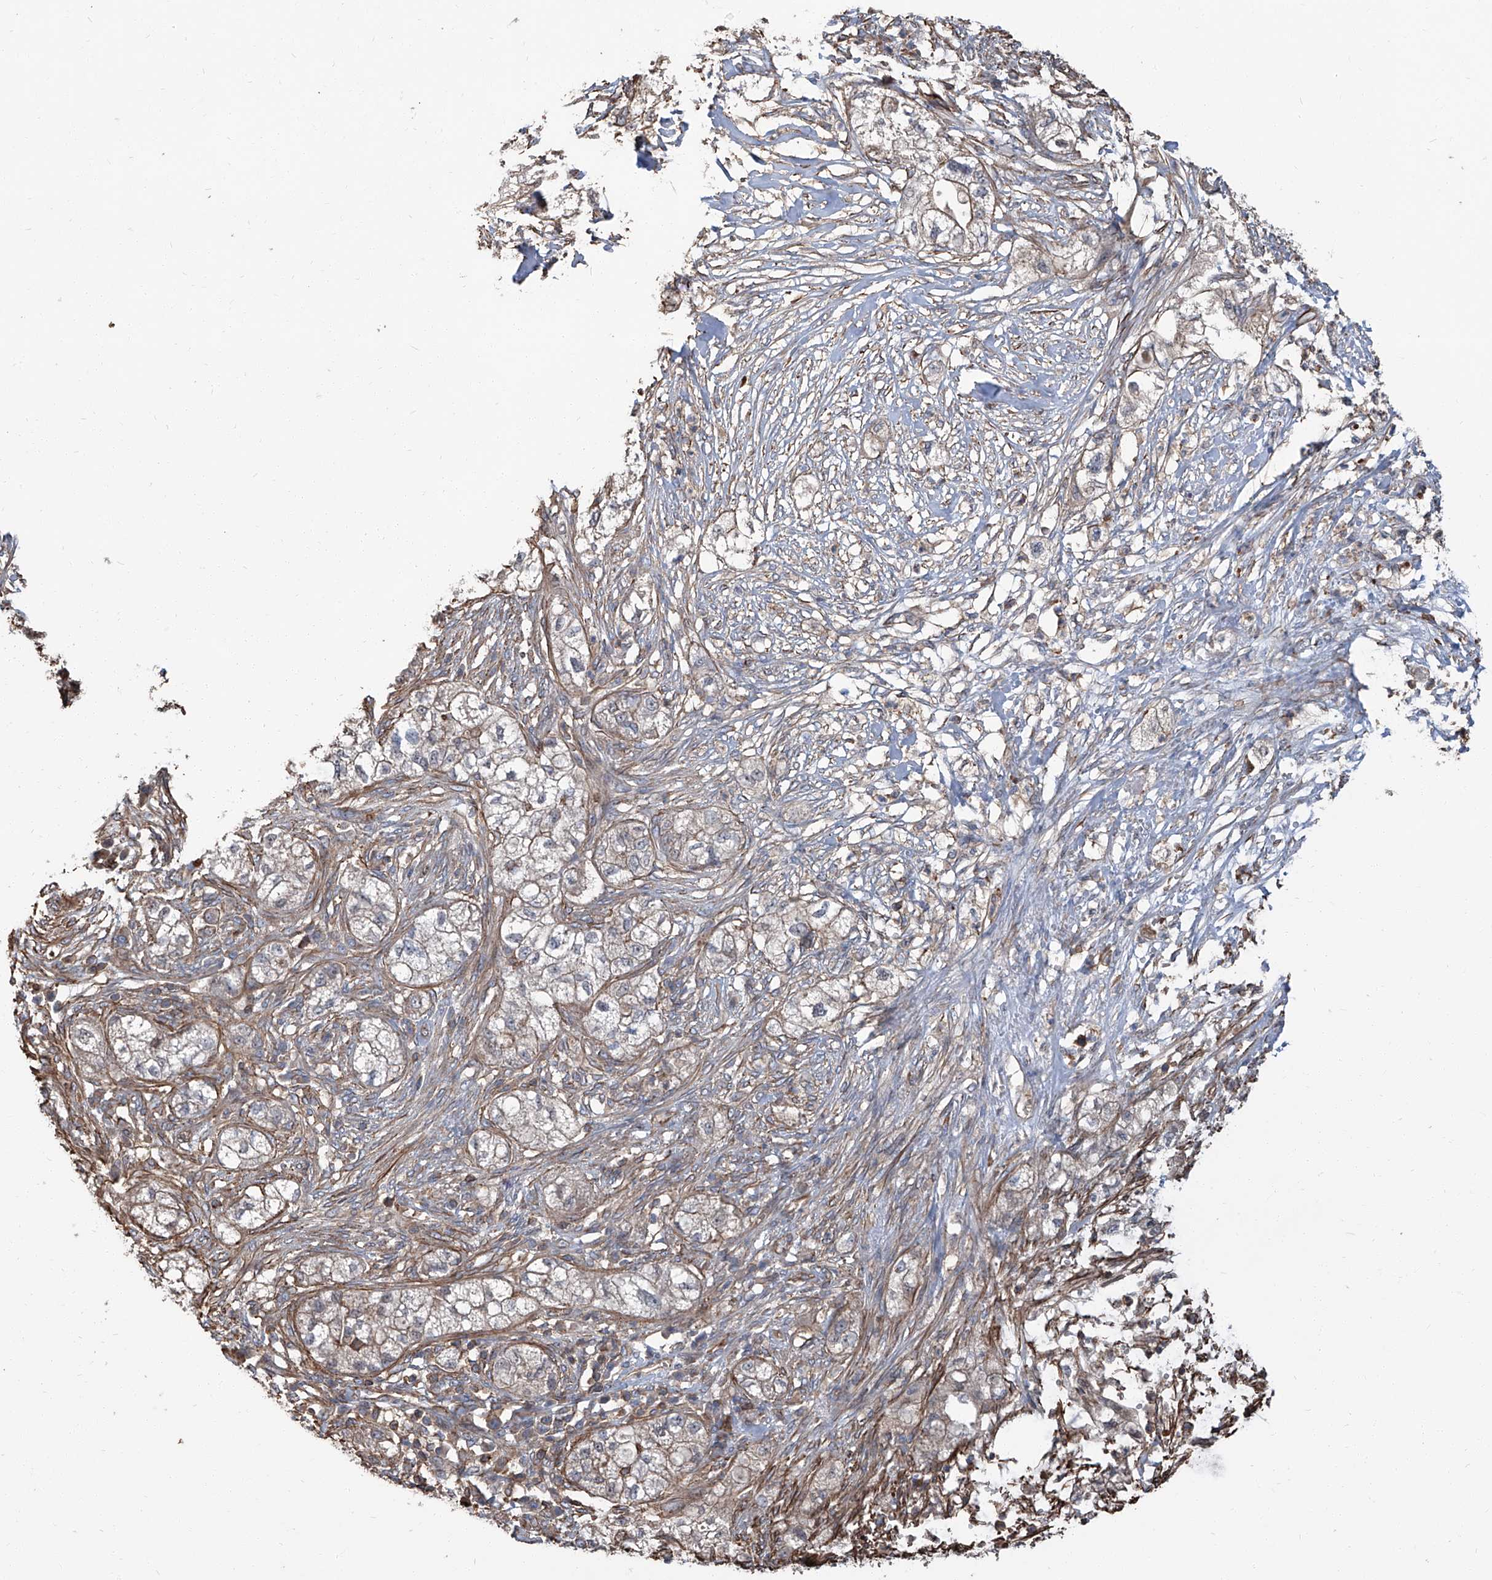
{"staining": {"intensity": "weak", "quantity": "<25%", "location": "cytoplasmic/membranous"}, "tissue": "pancreatic cancer", "cell_type": "Tumor cells", "image_type": "cancer", "snomed": [{"axis": "morphology", "description": "Adenocarcinoma, NOS"}, {"axis": "topography", "description": "Pancreas"}], "caption": "Immunohistochemical staining of human pancreatic cancer (adenocarcinoma) demonstrates no significant expression in tumor cells.", "gene": "PIEZO2", "patient": {"sex": "female", "age": 78}}